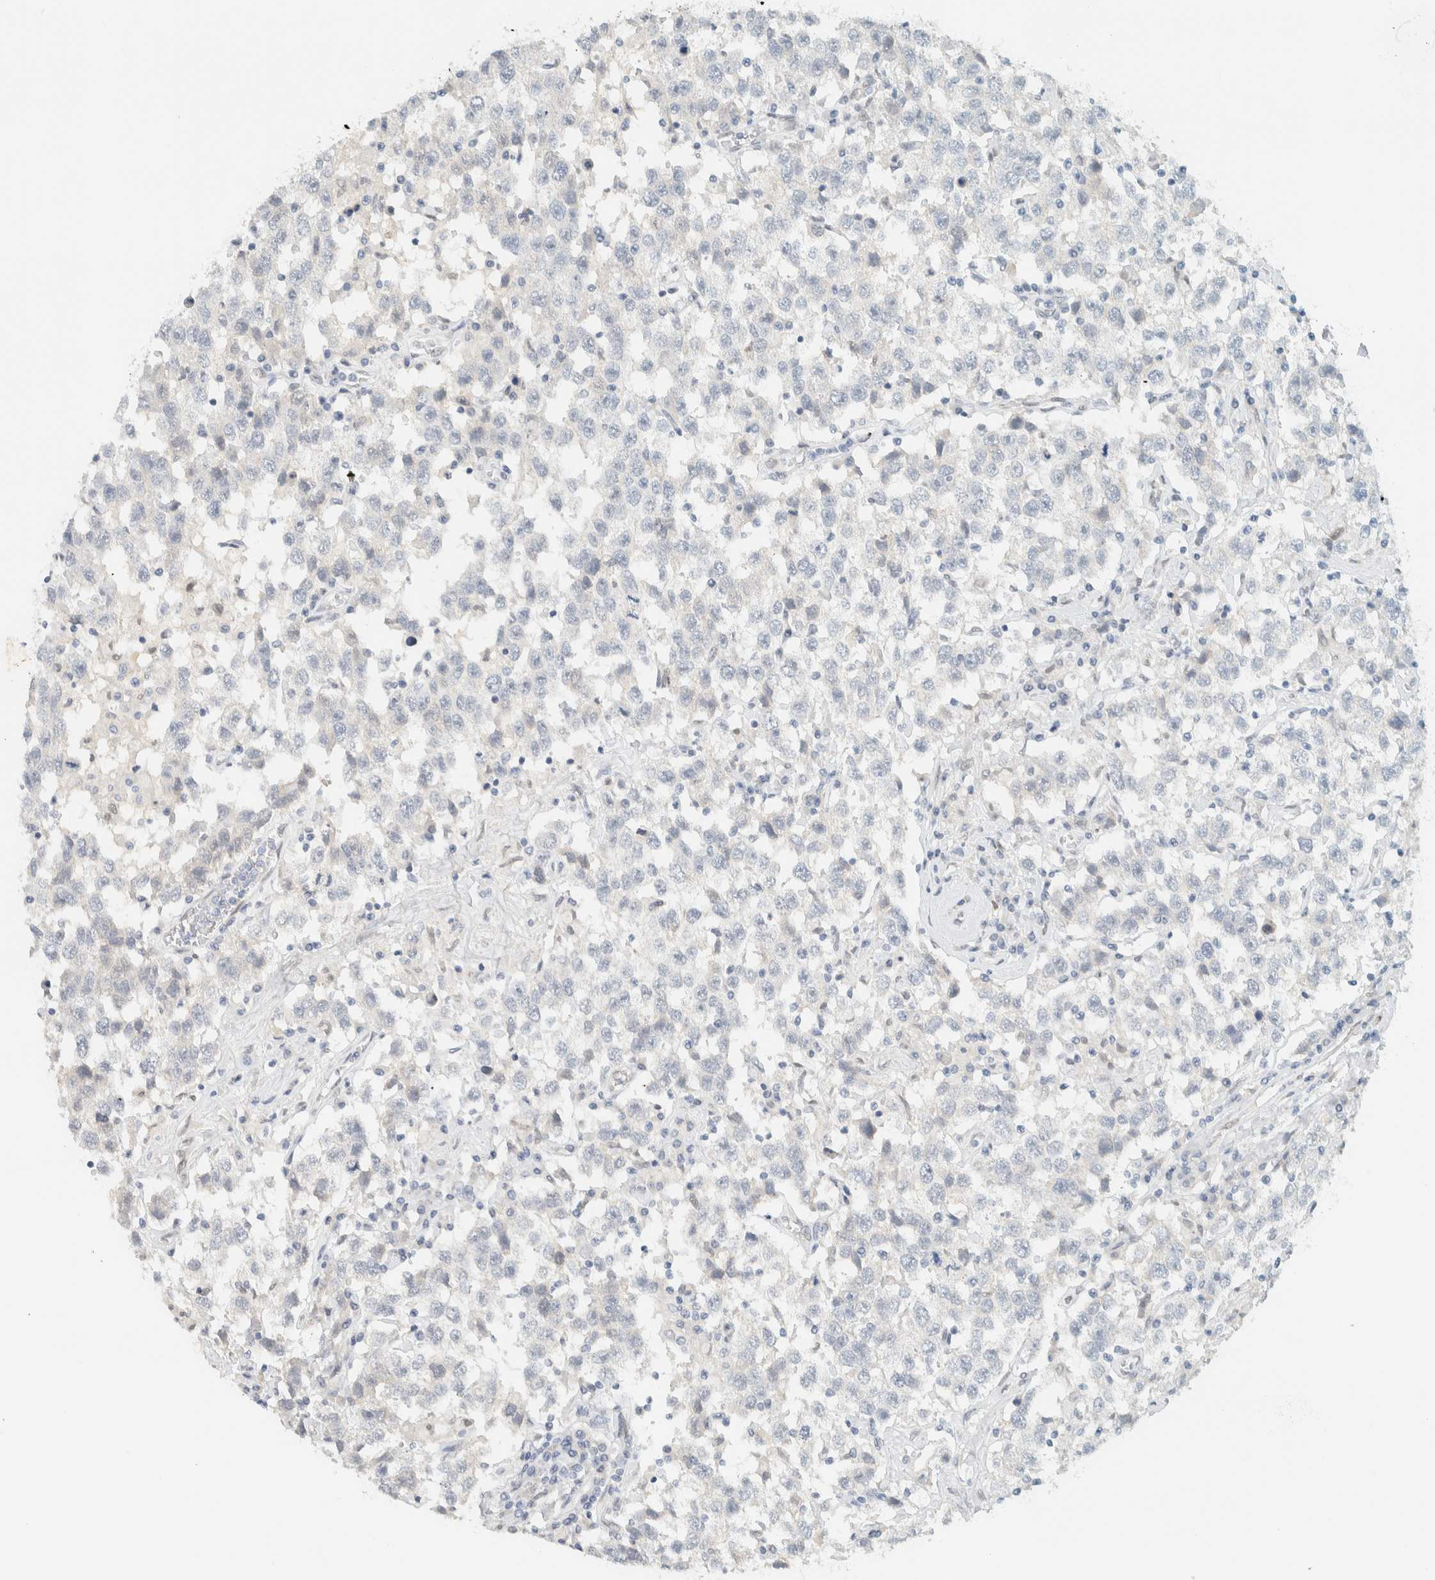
{"staining": {"intensity": "negative", "quantity": "none", "location": "none"}, "tissue": "testis cancer", "cell_type": "Tumor cells", "image_type": "cancer", "snomed": [{"axis": "morphology", "description": "Seminoma, NOS"}, {"axis": "topography", "description": "Testis"}], "caption": "Immunohistochemical staining of testis cancer (seminoma) reveals no significant staining in tumor cells.", "gene": "C1QTNF12", "patient": {"sex": "male", "age": 41}}